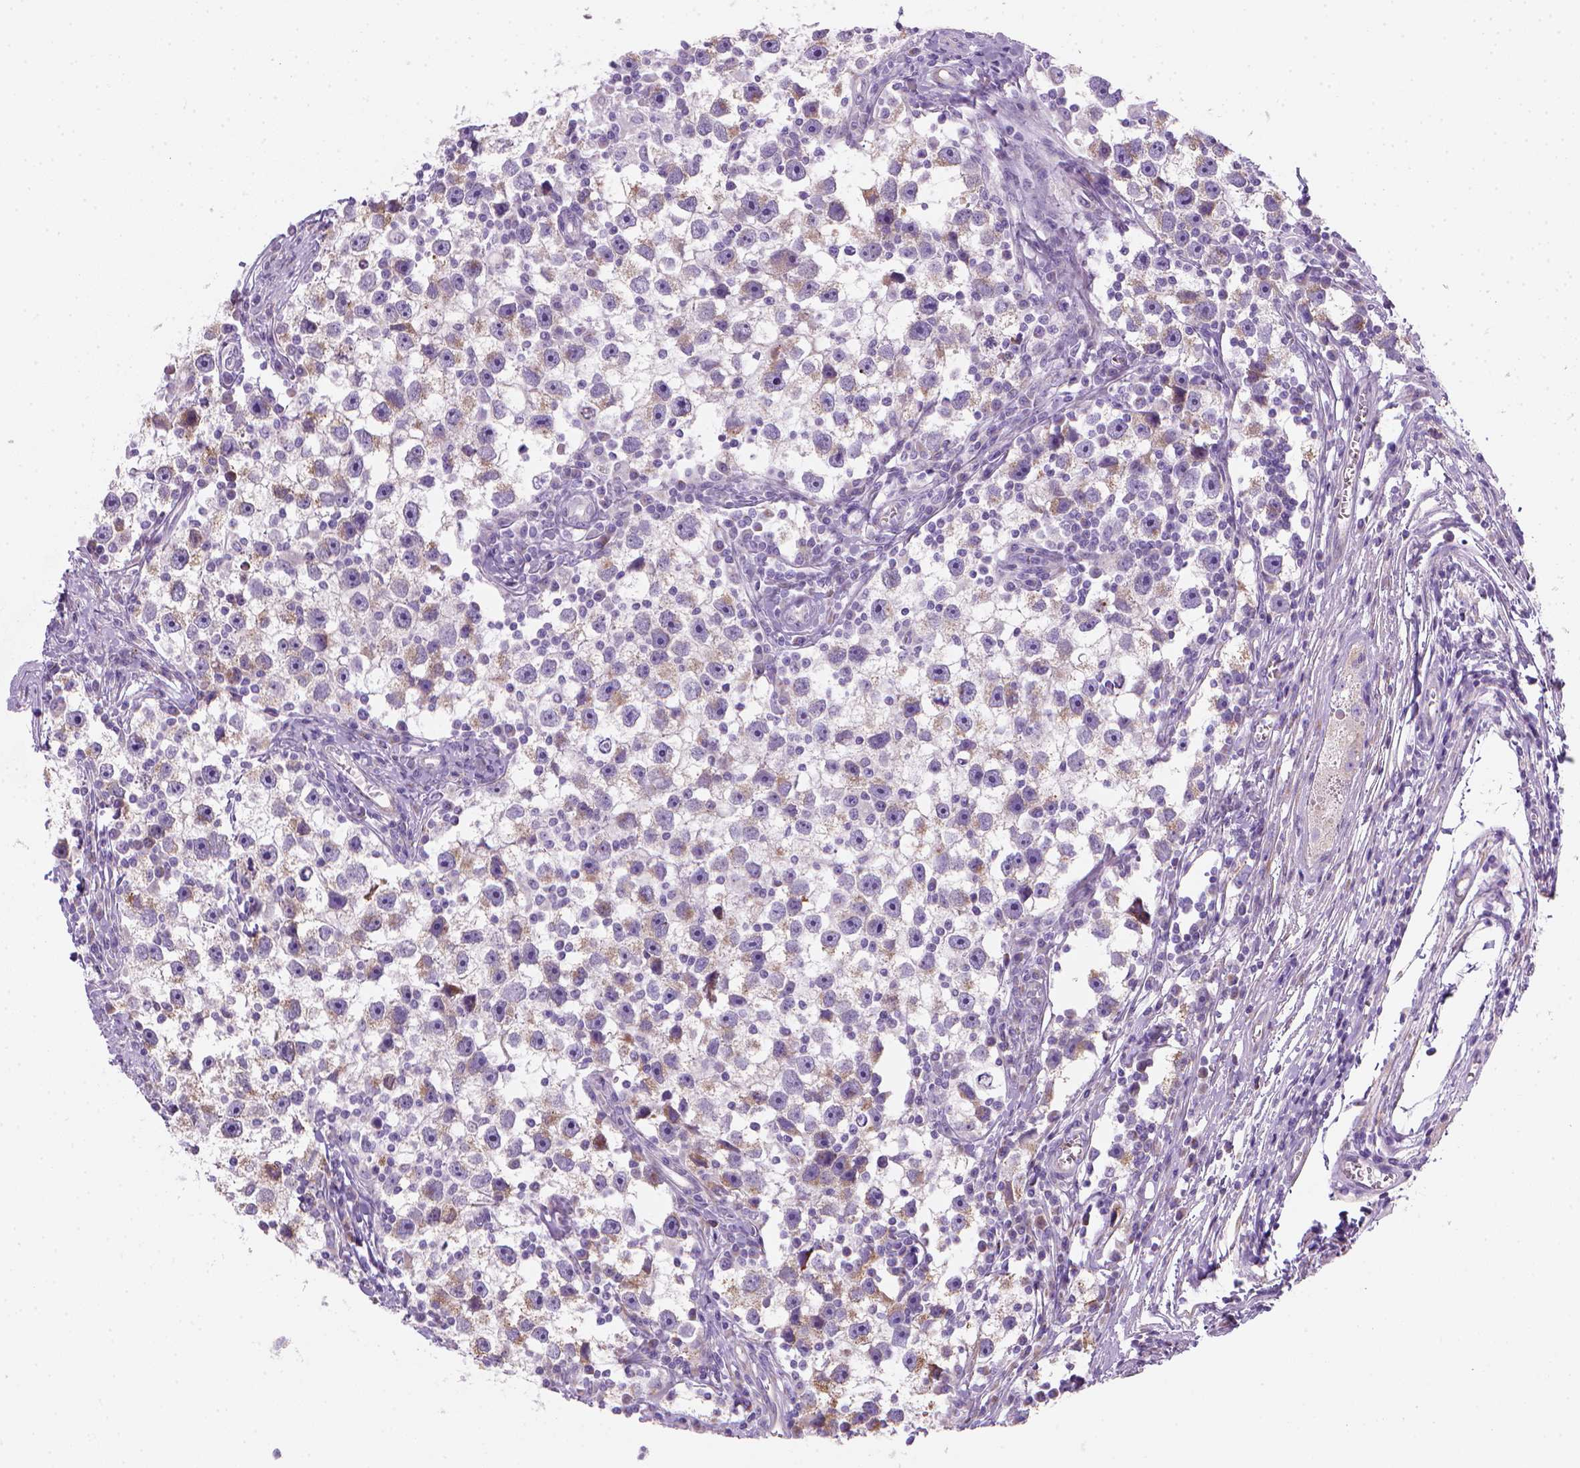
{"staining": {"intensity": "weak", "quantity": "25%-75%", "location": "cytoplasmic/membranous"}, "tissue": "testis cancer", "cell_type": "Tumor cells", "image_type": "cancer", "snomed": [{"axis": "morphology", "description": "Seminoma, NOS"}, {"axis": "topography", "description": "Testis"}], "caption": "Human seminoma (testis) stained with a protein marker exhibits weak staining in tumor cells.", "gene": "CES2", "patient": {"sex": "male", "age": 30}}